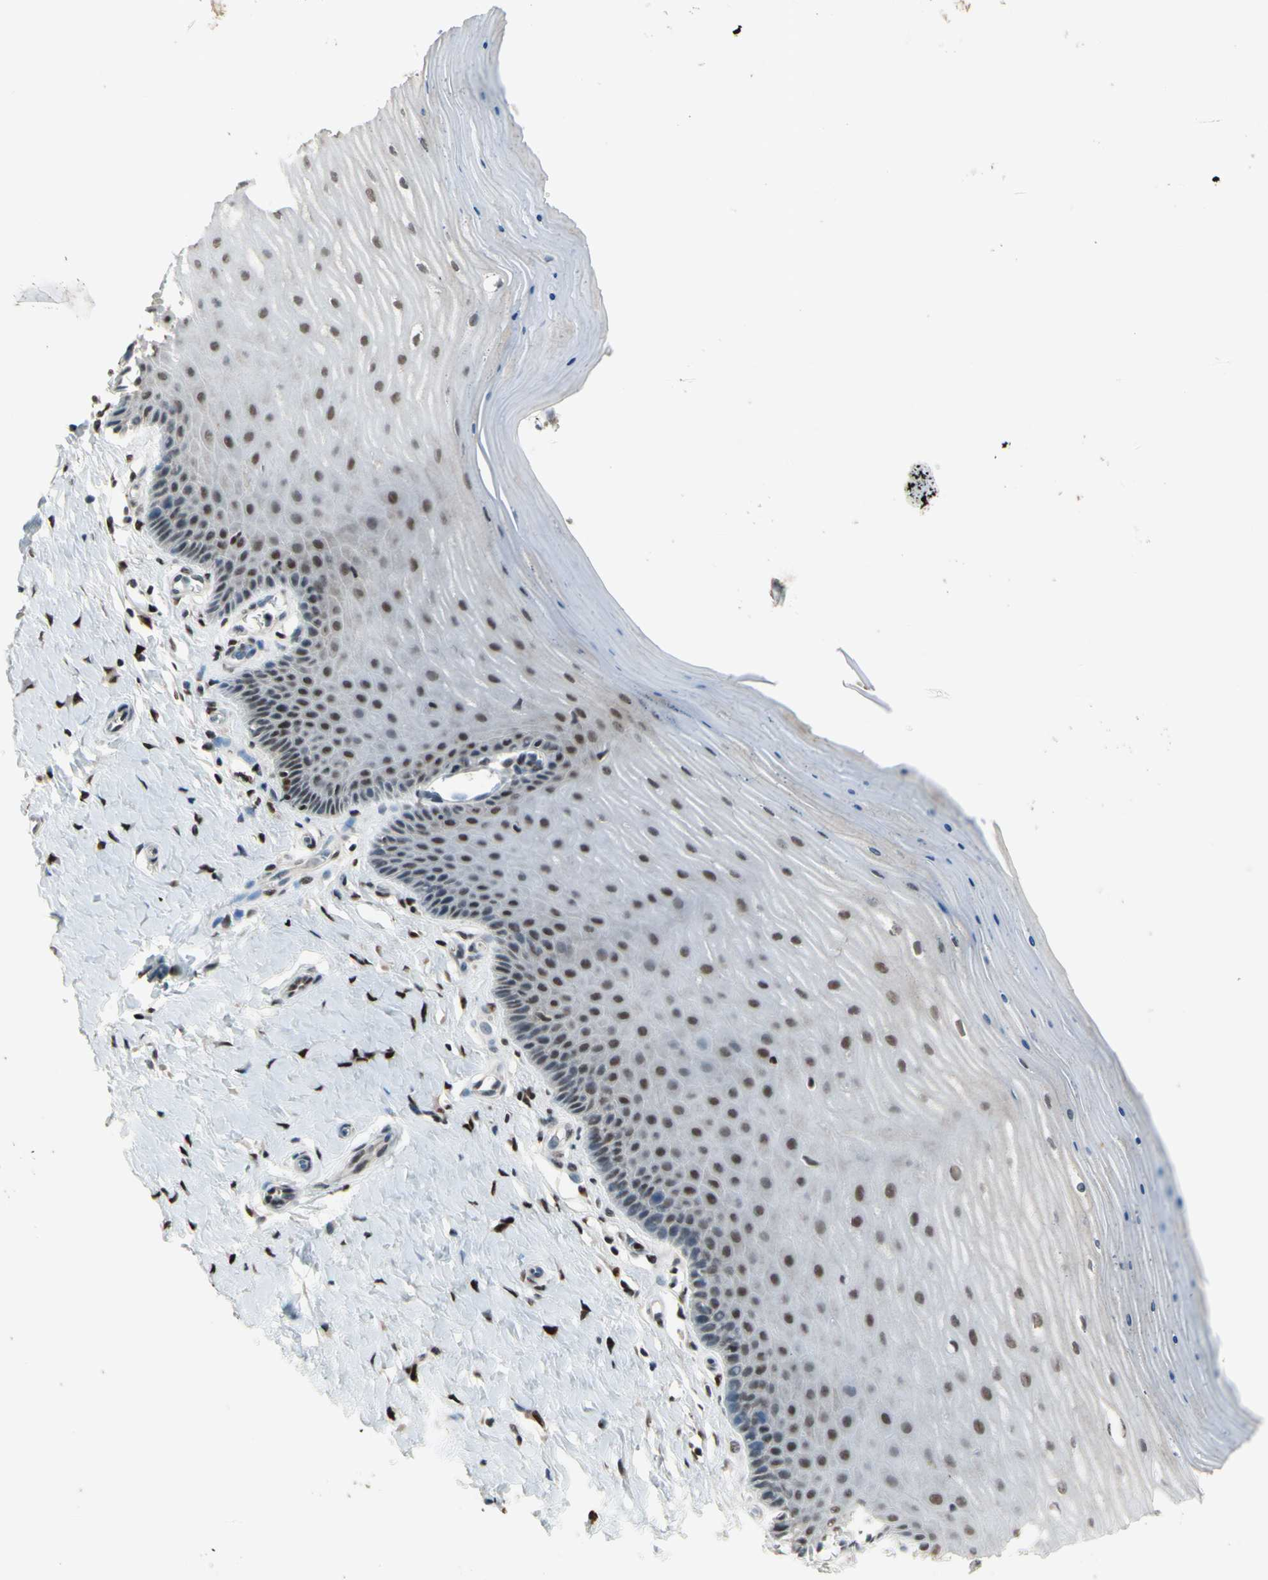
{"staining": {"intensity": "negative", "quantity": "none", "location": "none"}, "tissue": "cervix", "cell_type": "Glandular cells", "image_type": "normal", "snomed": [{"axis": "morphology", "description": "Normal tissue, NOS"}, {"axis": "topography", "description": "Cervix"}], "caption": "Immunohistochemical staining of benign cervix shows no significant expression in glandular cells. Brightfield microscopy of immunohistochemistry (IHC) stained with DAB (3,3'-diaminobenzidine) (brown) and hematoxylin (blue), captured at high magnification.", "gene": "FKBP5", "patient": {"sex": "female", "age": 55}}